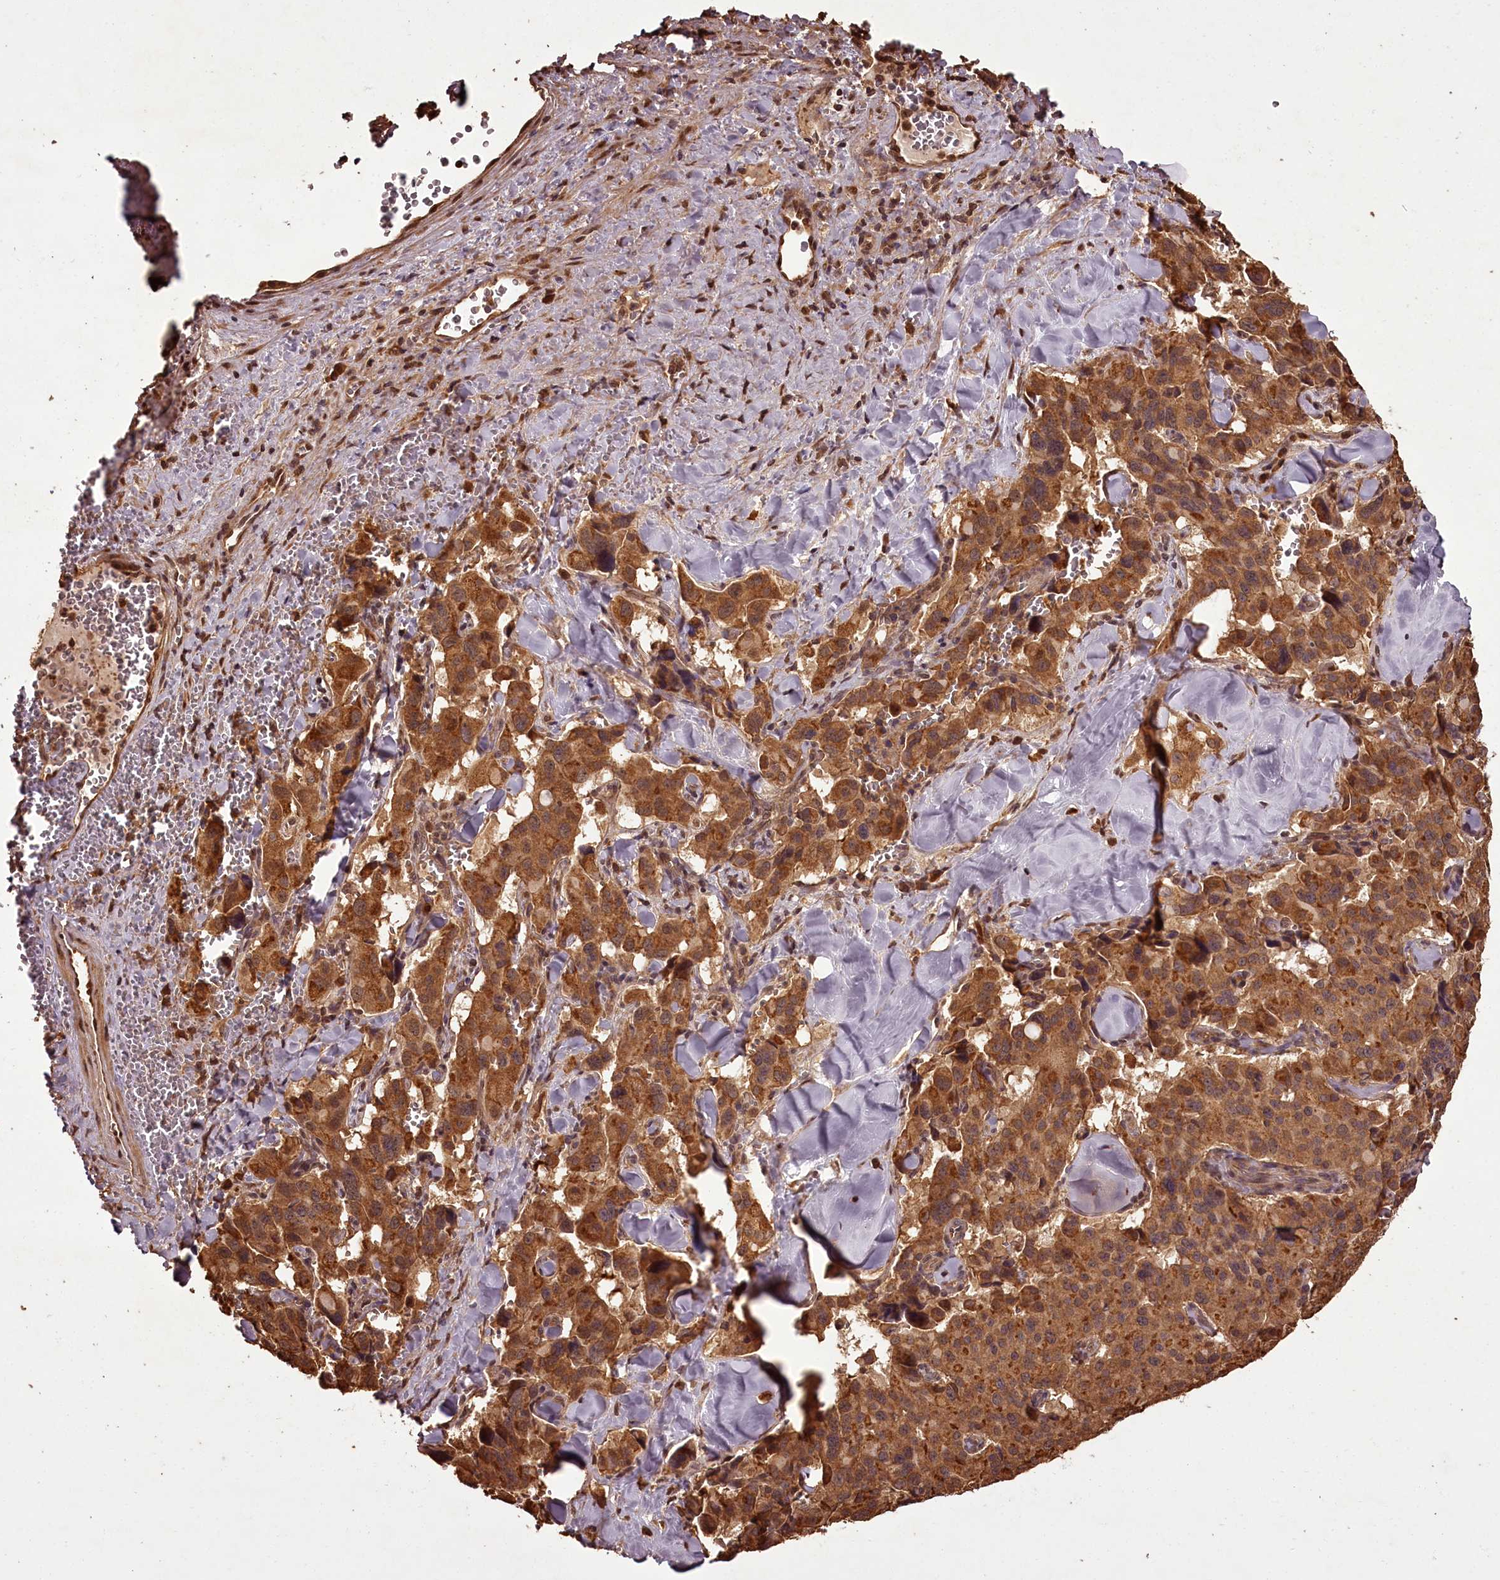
{"staining": {"intensity": "moderate", "quantity": ">75%", "location": "cytoplasmic/membranous"}, "tissue": "pancreatic cancer", "cell_type": "Tumor cells", "image_type": "cancer", "snomed": [{"axis": "morphology", "description": "Adenocarcinoma, NOS"}, {"axis": "topography", "description": "Pancreas"}], "caption": "IHC image of neoplastic tissue: pancreatic cancer (adenocarcinoma) stained using IHC exhibits medium levels of moderate protein expression localized specifically in the cytoplasmic/membranous of tumor cells, appearing as a cytoplasmic/membranous brown color.", "gene": "NPRL2", "patient": {"sex": "male", "age": 65}}